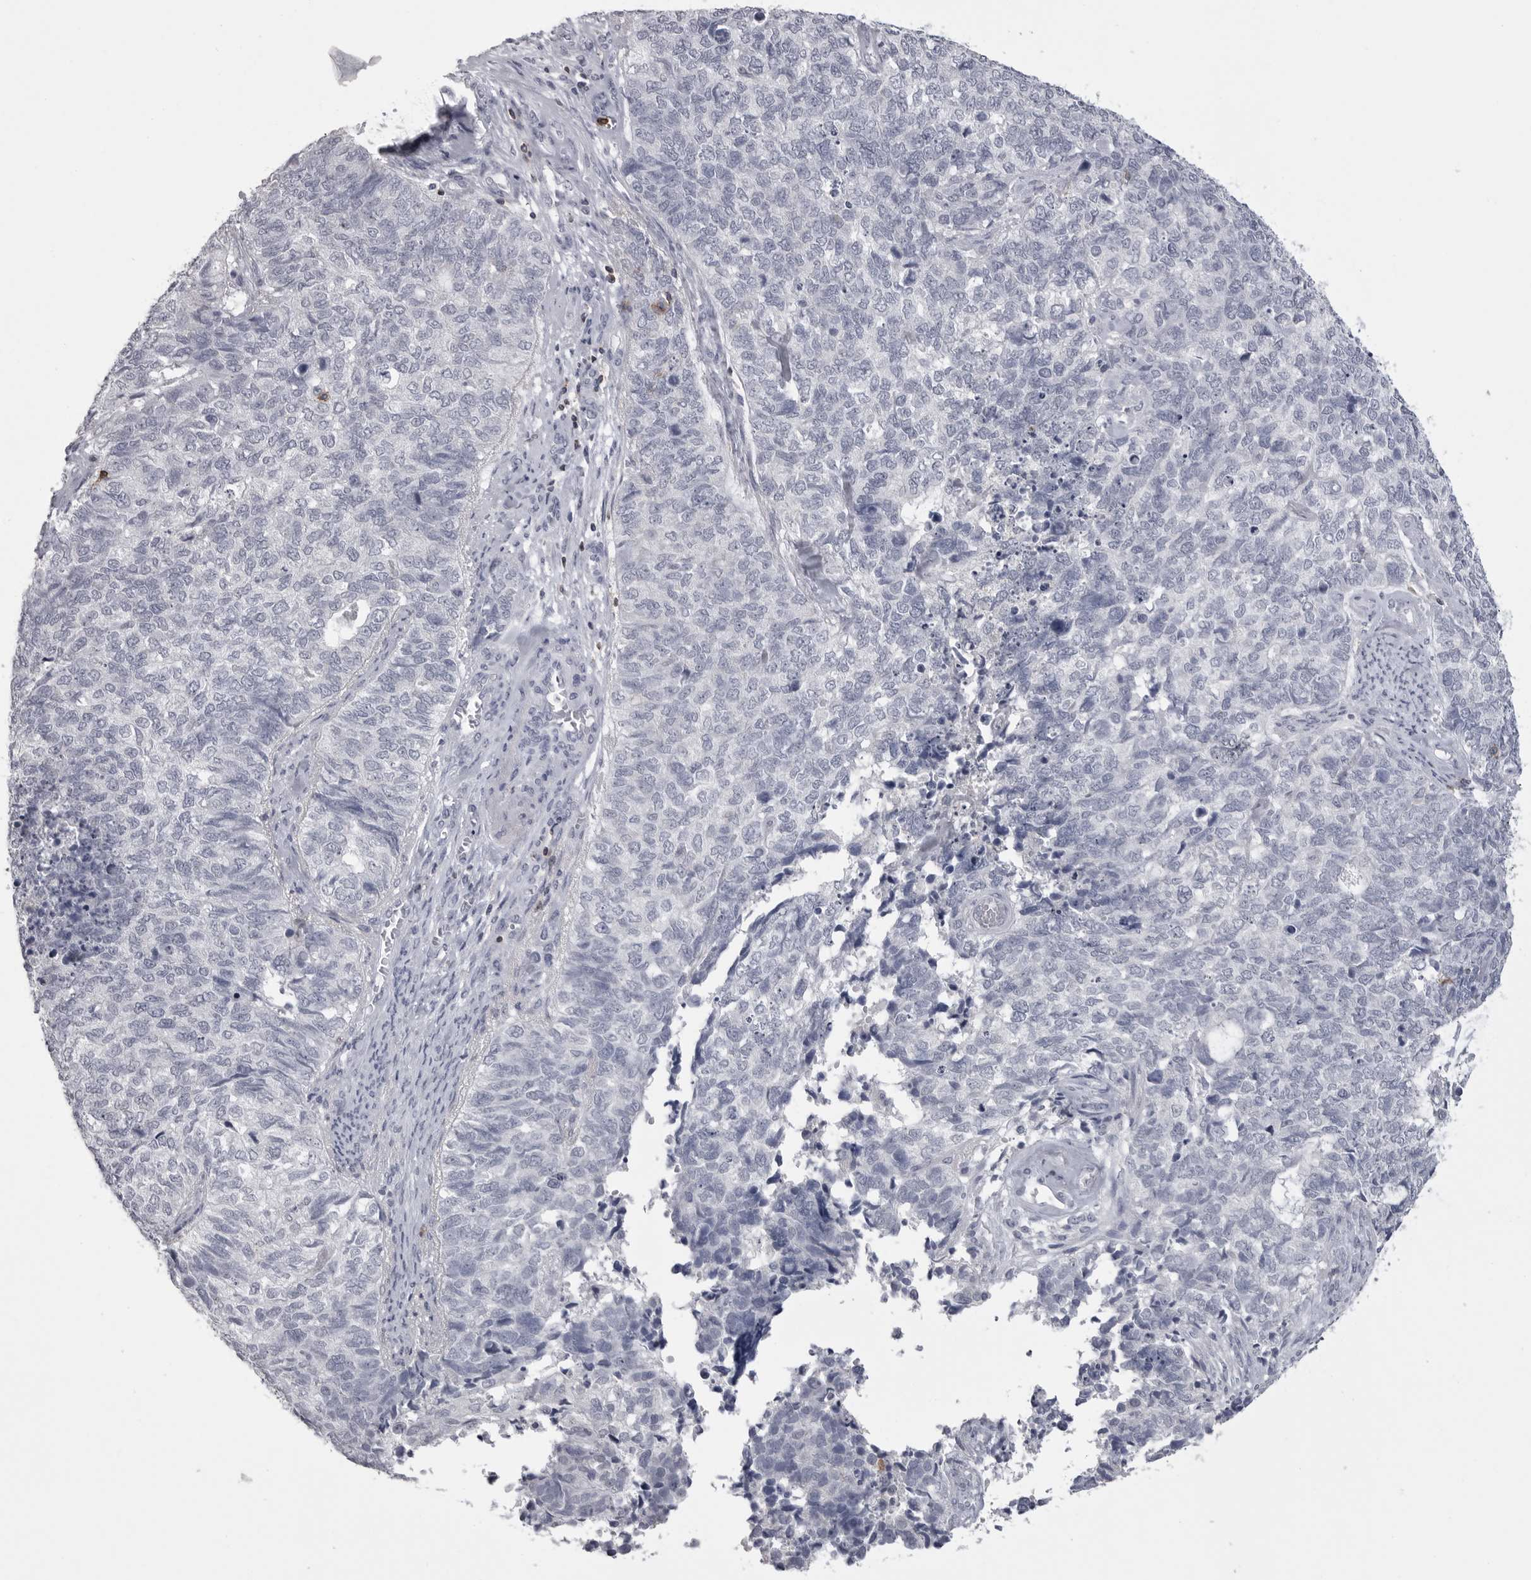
{"staining": {"intensity": "negative", "quantity": "none", "location": "none"}, "tissue": "cervical cancer", "cell_type": "Tumor cells", "image_type": "cancer", "snomed": [{"axis": "morphology", "description": "Squamous cell carcinoma, NOS"}, {"axis": "topography", "description": "Cervix"}], "caption": "DAB immunohistochemical staining of squamous cell carcinoma (cervical) demonstrates no significant staining in tumor cells. The staining was performed using DAB to visualize the protein expression in brown, while the nuclei were stained in blue with hematoxylin (Magnification: 20x).", "gene": "ITGAL", "patient": {"sex": "female", "age": 63}}